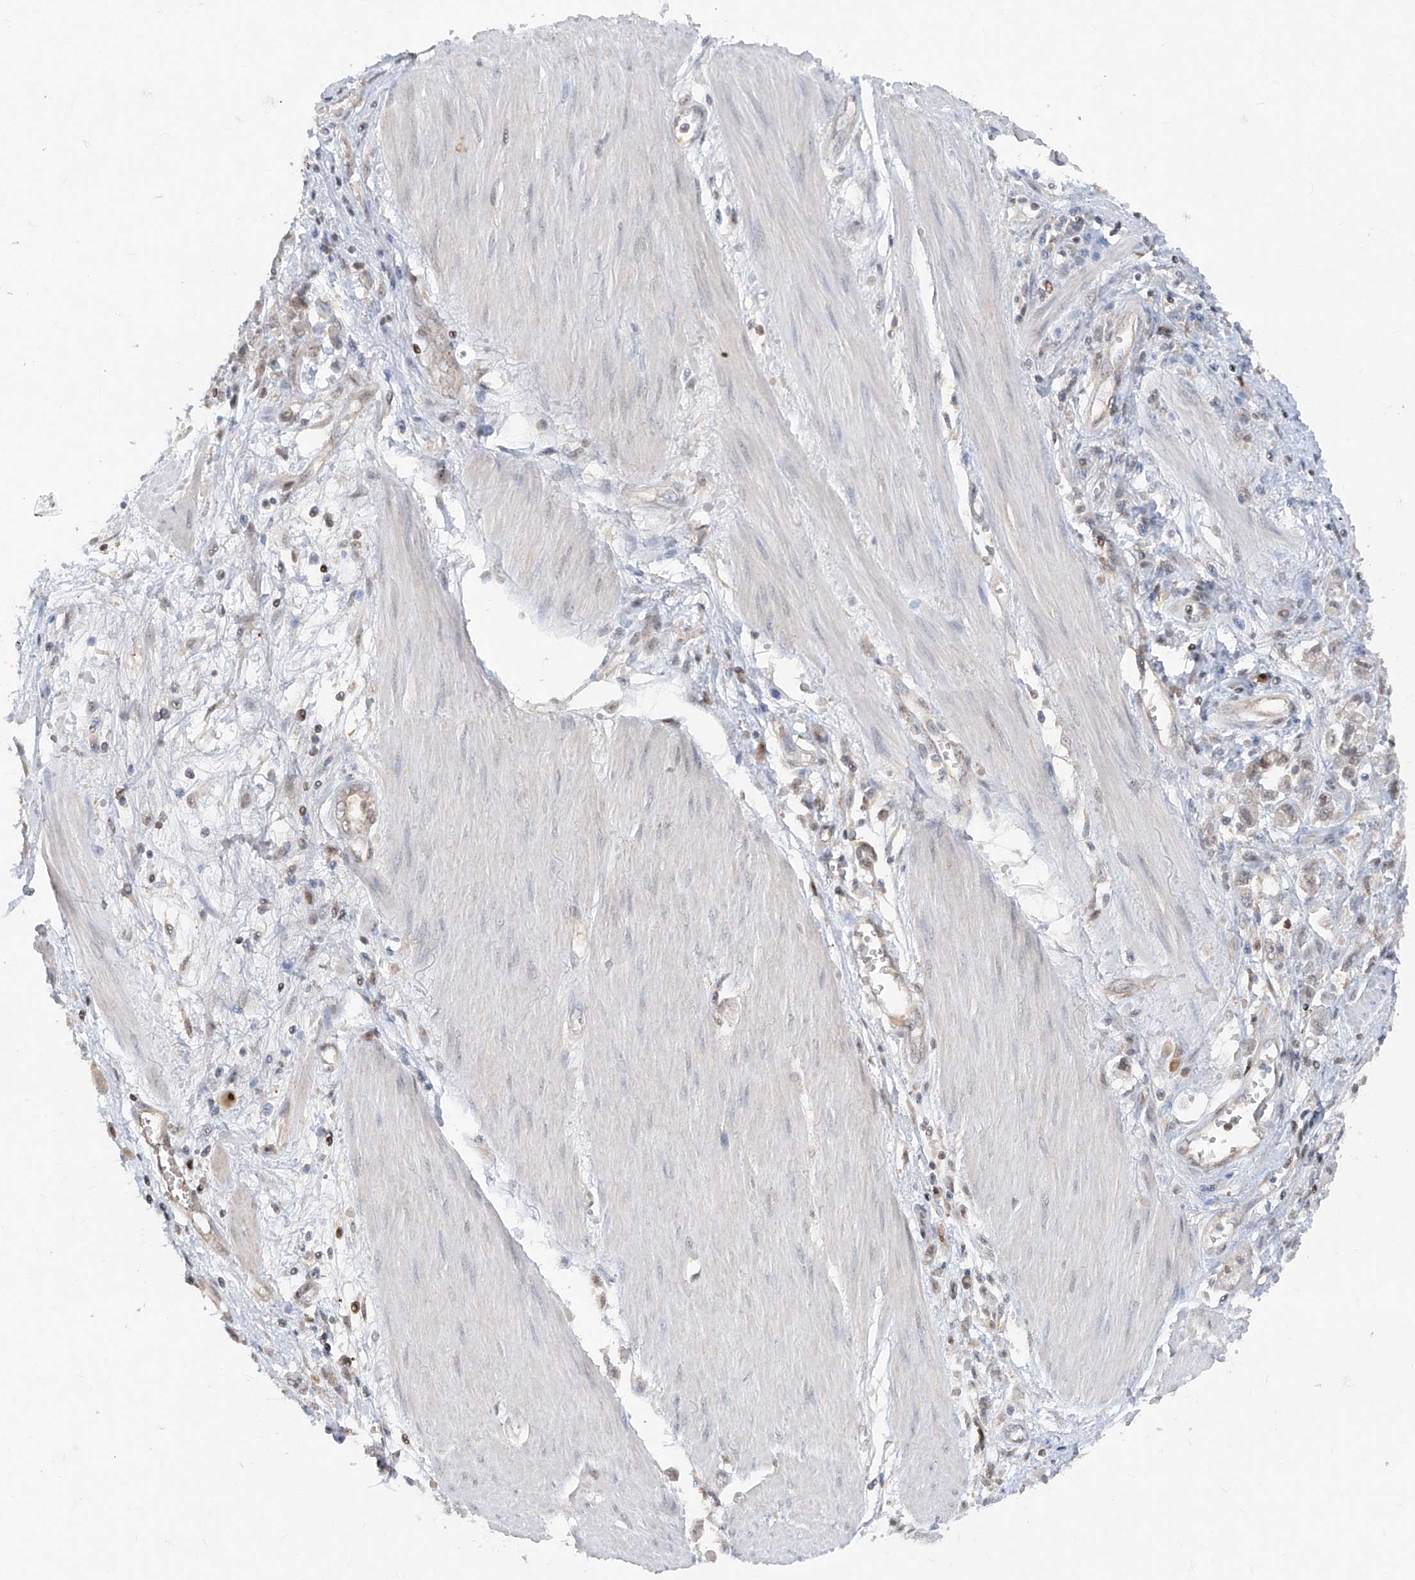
{"staining": {"intensity": "negative", "quantity": "none", "location": "none"}, "tissue": "stomach cancer", "cell_type": "Tumor cells", "image_type": "cancer", "snomed": [{"axis": "morphology", "description": "Adenocarcinoma, NOS"}, {"axis": "topography", "description": "Stomach"}], "caption": "High magnification brightfield microscopy of adenocarcinoma (stomach) stained with DAB (brown) and counterstained with hematoxylin (blue): tumor cells show no significant expression.", "gene": "ZNF358", "patient": {"sex": "female", "age": 76}}